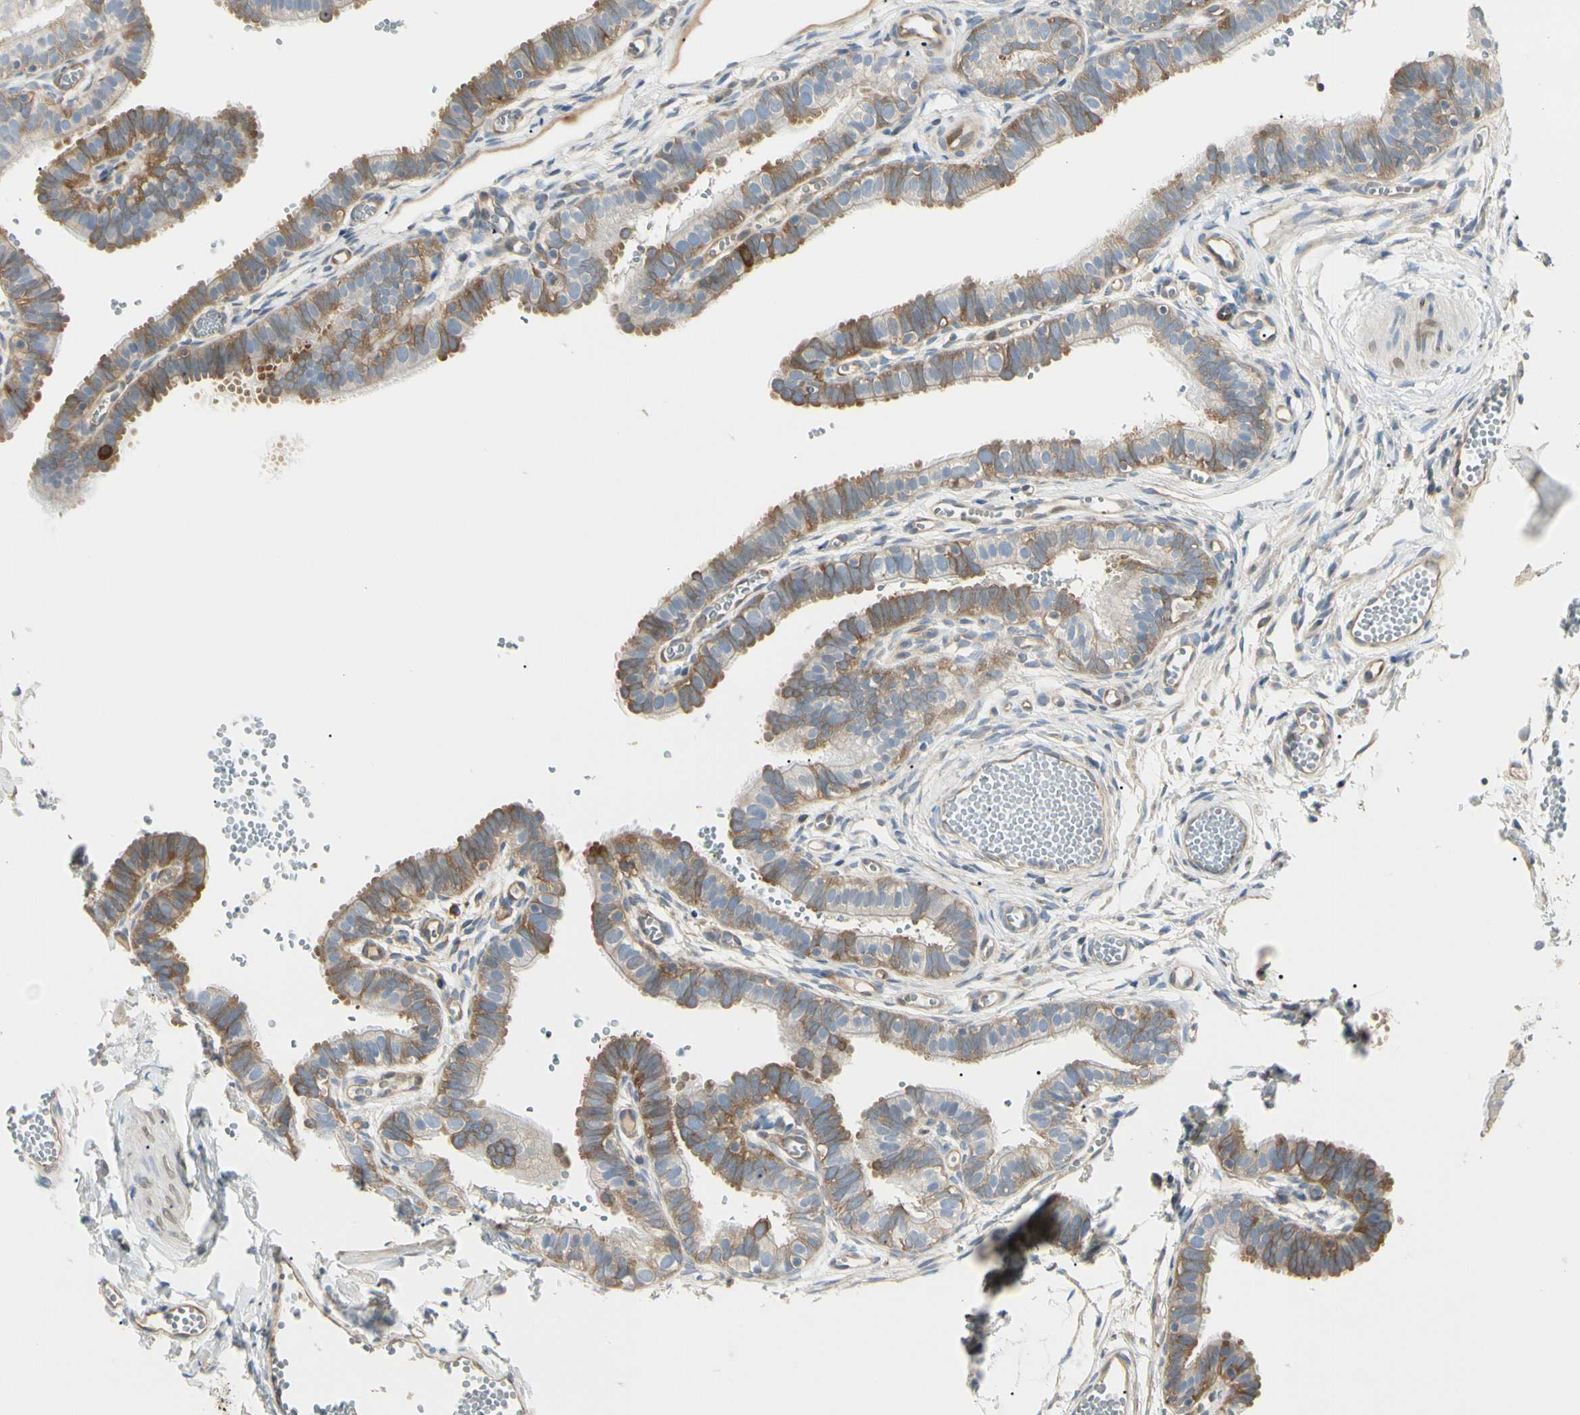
{"staining": {"intensity": "moderate", "quantity": ">75%", "location": "cytoplasmic/membranous"}, "tissue": "fallopian tube", "cell_type": "Glandular cells", "image_type": "normal", "snomed": [{"axis": "morphology", "description": "Normal tissue, NOS"}, {"axis": "topography", "description": "Fallopian tube"}, {"axis": "topography", "description": "Placenta"}], "caption": "Approximately >75% of glandular cells in normal human fallopian tube reveal moderate cytoplasmic/membranous protein positivity as visualized by brown immunohistochemical staining.", "gene": "NFKB2", "patient": {"sex": "female", "age": 34}}